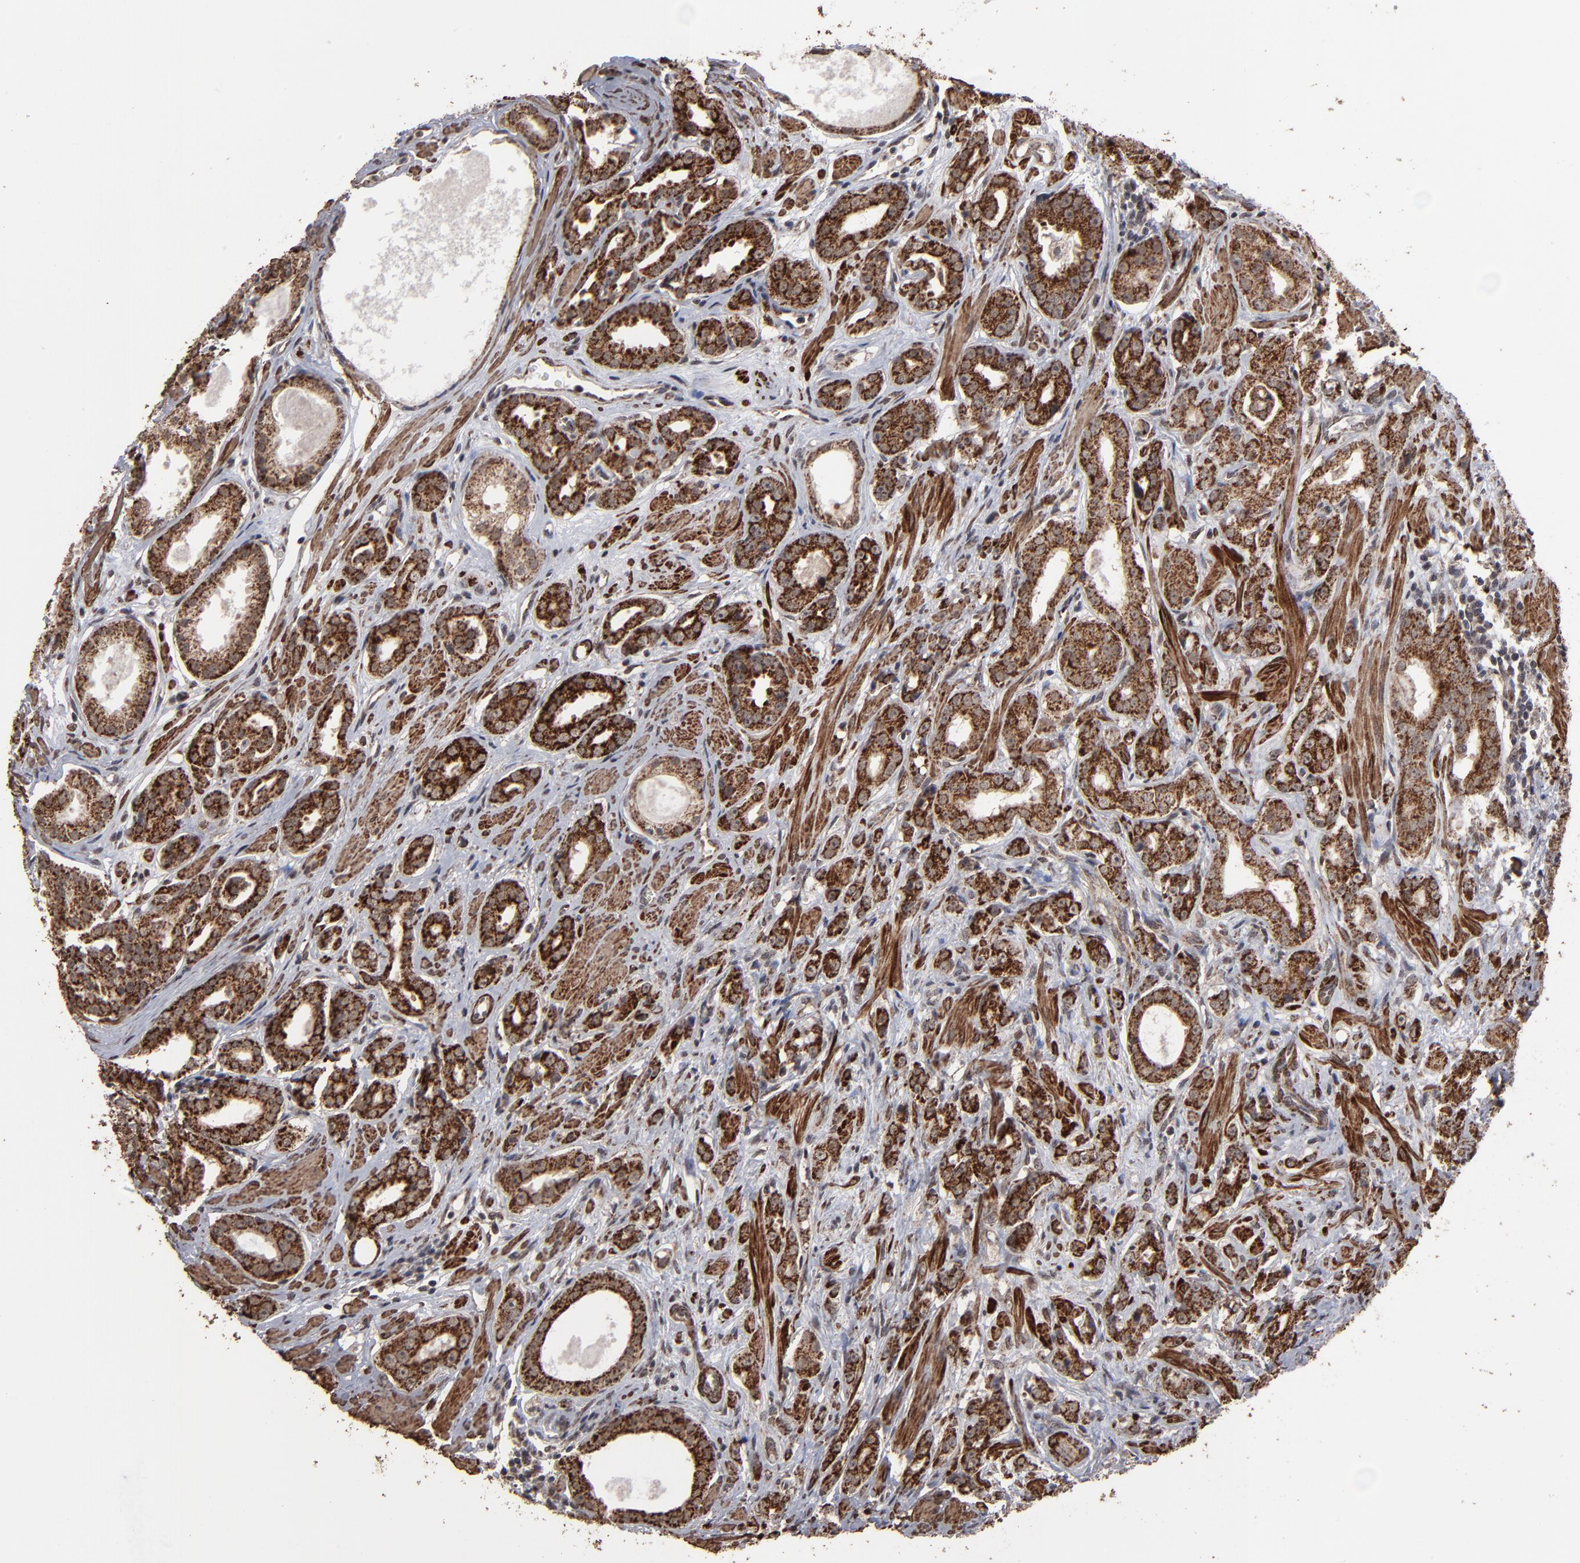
{"staining": {"intensity": "strong", "quantity": ">75%", "location": "cytoplasmic/membranous"}, "tissue": "prostate cancer", "cell_type": "Tumor cells", "image_type": "cancer", "snomed": [{"axis": "morphology", "description": "Adenocarcinoma, Medium grade"}, {"axis": "topography", "description": "Prostate"}], "caption": "Immunohistochemical staining of prostate cancer demonstrates strong cytoplasmic/membranous protein positivity in about >75% of tumor cells.", "gene": "BNIP3", "patient": {"sex": "male", "age": 53}}